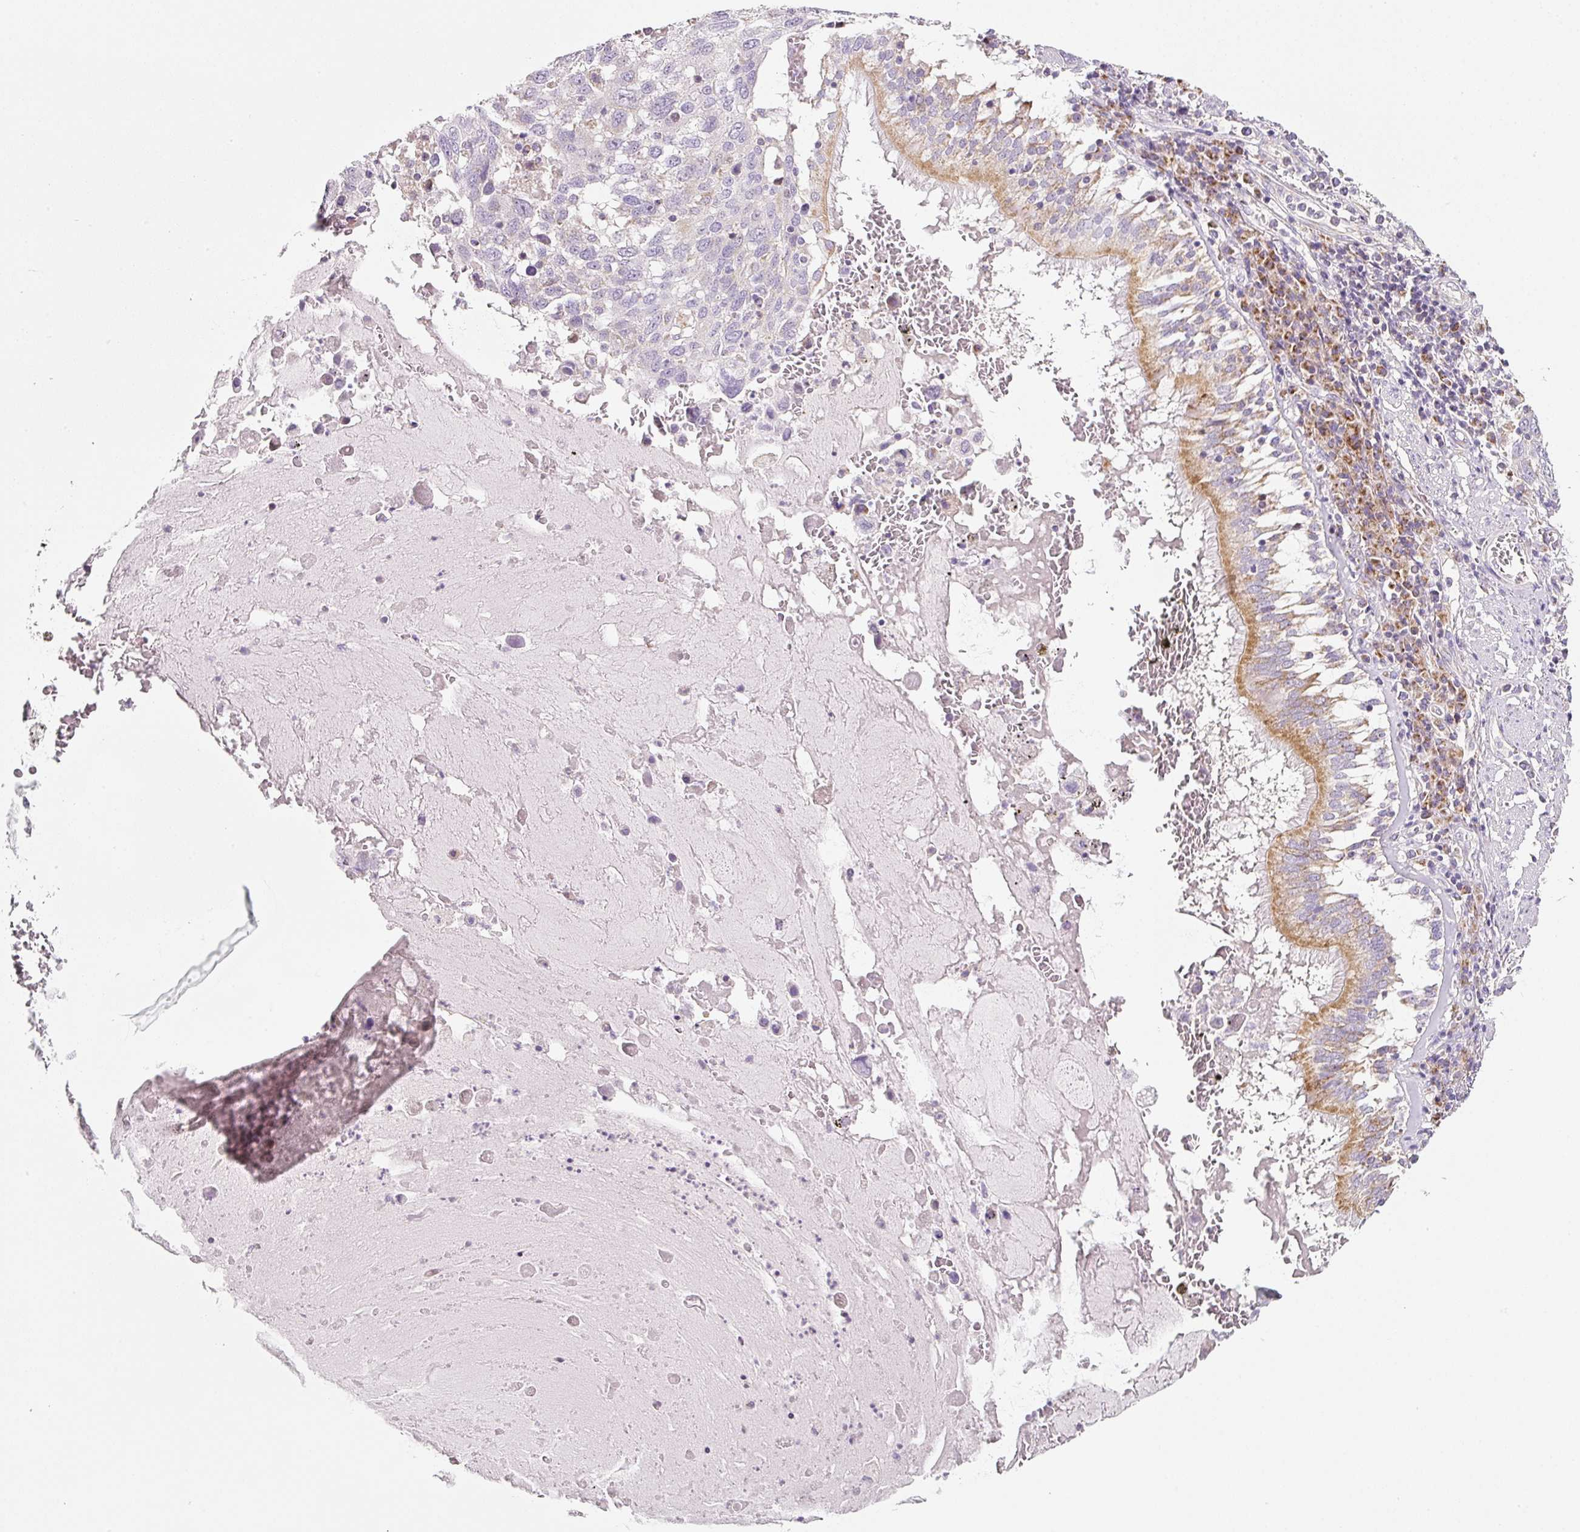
{"staining": {"intensity": "negative", "quantity": "none", "location": "none"}, "tissue": "lung cancer", "cell_type": "Tumor cells", "image_type": "cancer", "snomed": [{"axis": "morphology", "description": "Squamous cell carcinoma, NOS"}, {"axis": "topography", "description": "Lung"}], "caption": "Lung cancer stained for a protein using IHC exhibits no positivity tumor cells.", "gene": "NDUFA1", "patient": {"sex": "male", "age": 65}}